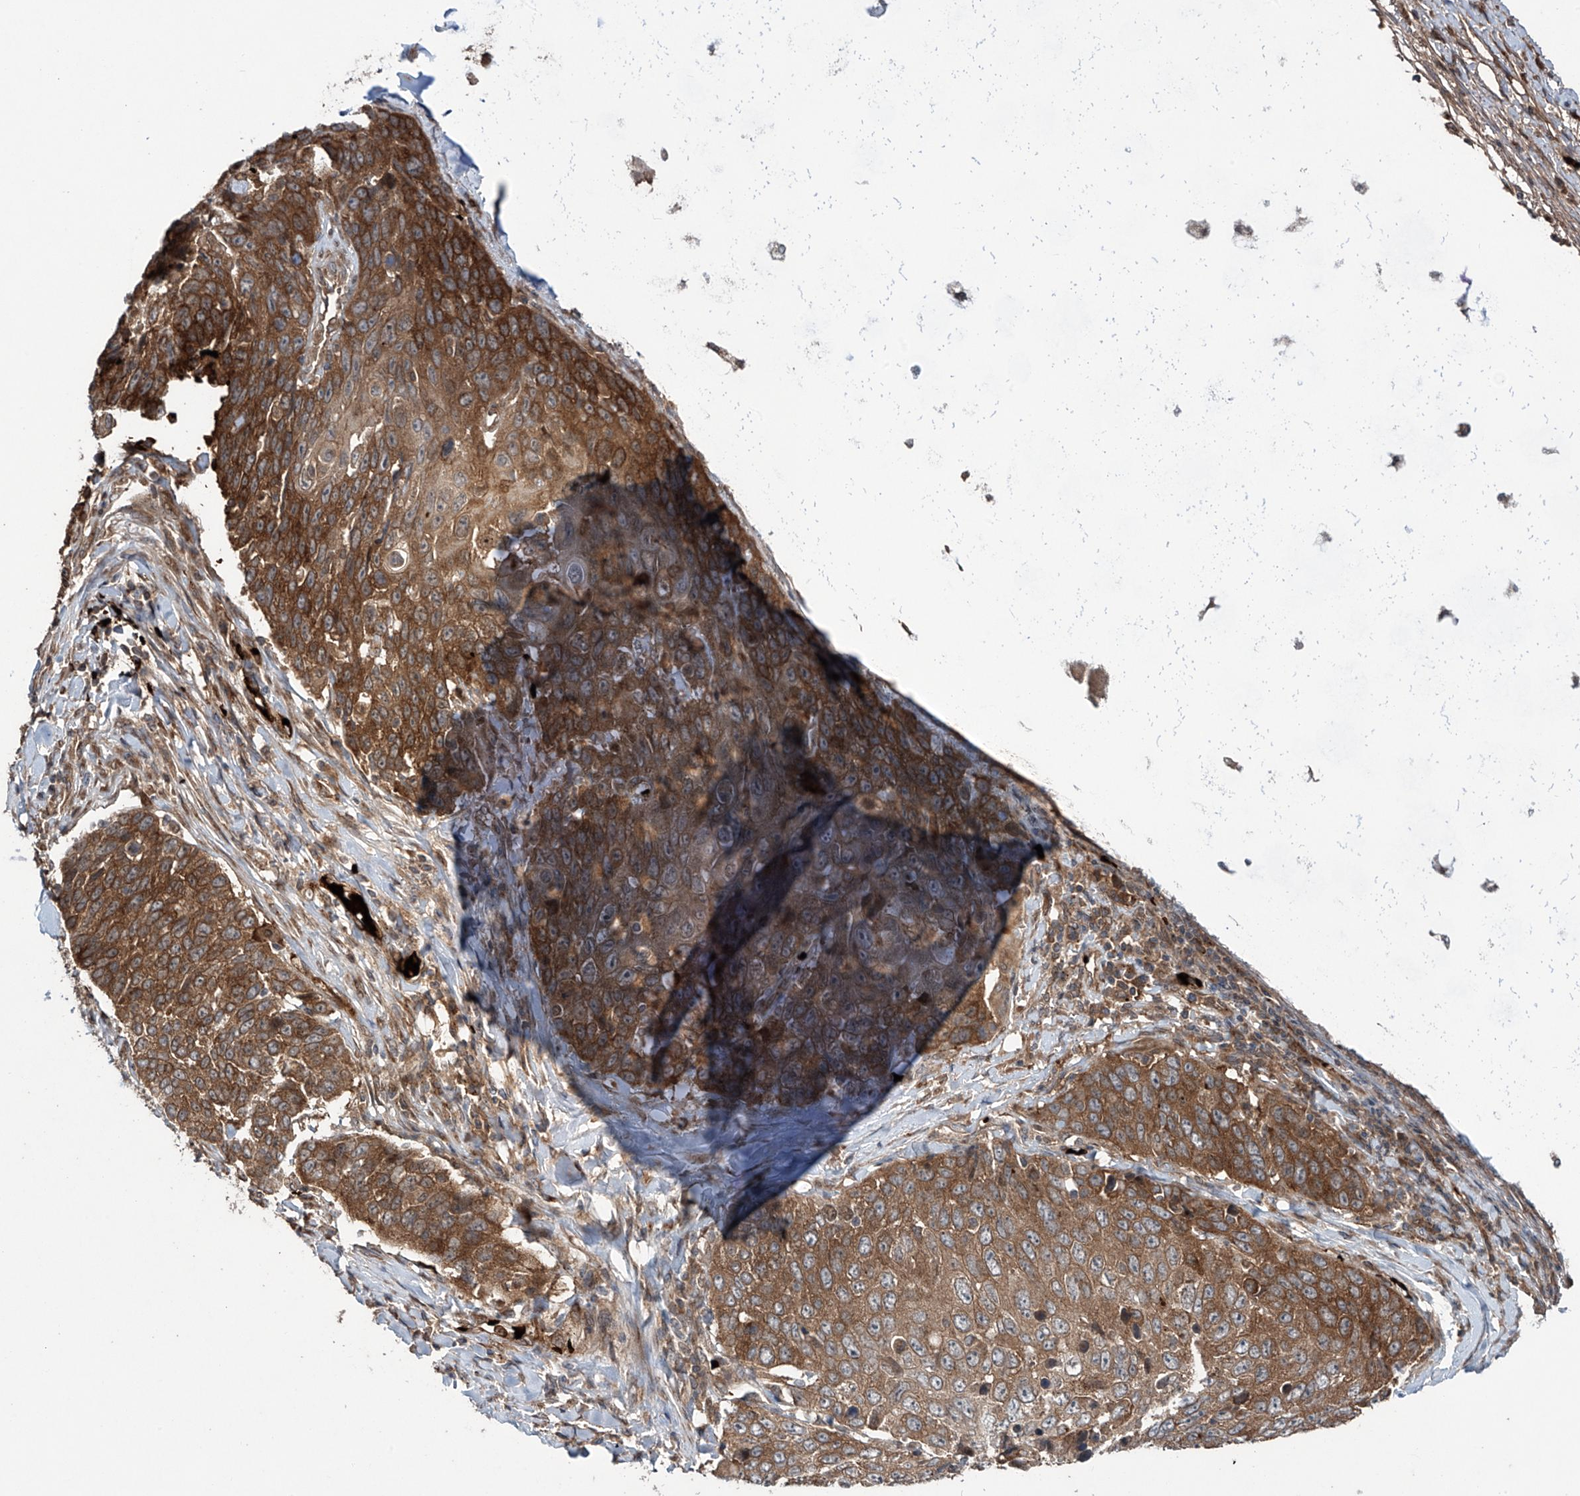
{"staining": {"intensity": "moderate", "quantity": ">75%", "location": "cytoplasmic/membranous"}, "tissue": "lung cancer", "cell_type": "Tumor cells", "image_type": "cancer", "snomed": [{"axis": "morphology", "description": "Squamous cell carcinoma, NOS"}, {"axis": "topography", "description": "Lung"}], "caption": "Immunohistochemistry (DAB) staining of human lung cancer displays moderate cytoplasmic/membranous protein expression in about >75% of tumor cells.", "gene": "ZDHHC9", "patient": {"sex": "male", "age": 66}}